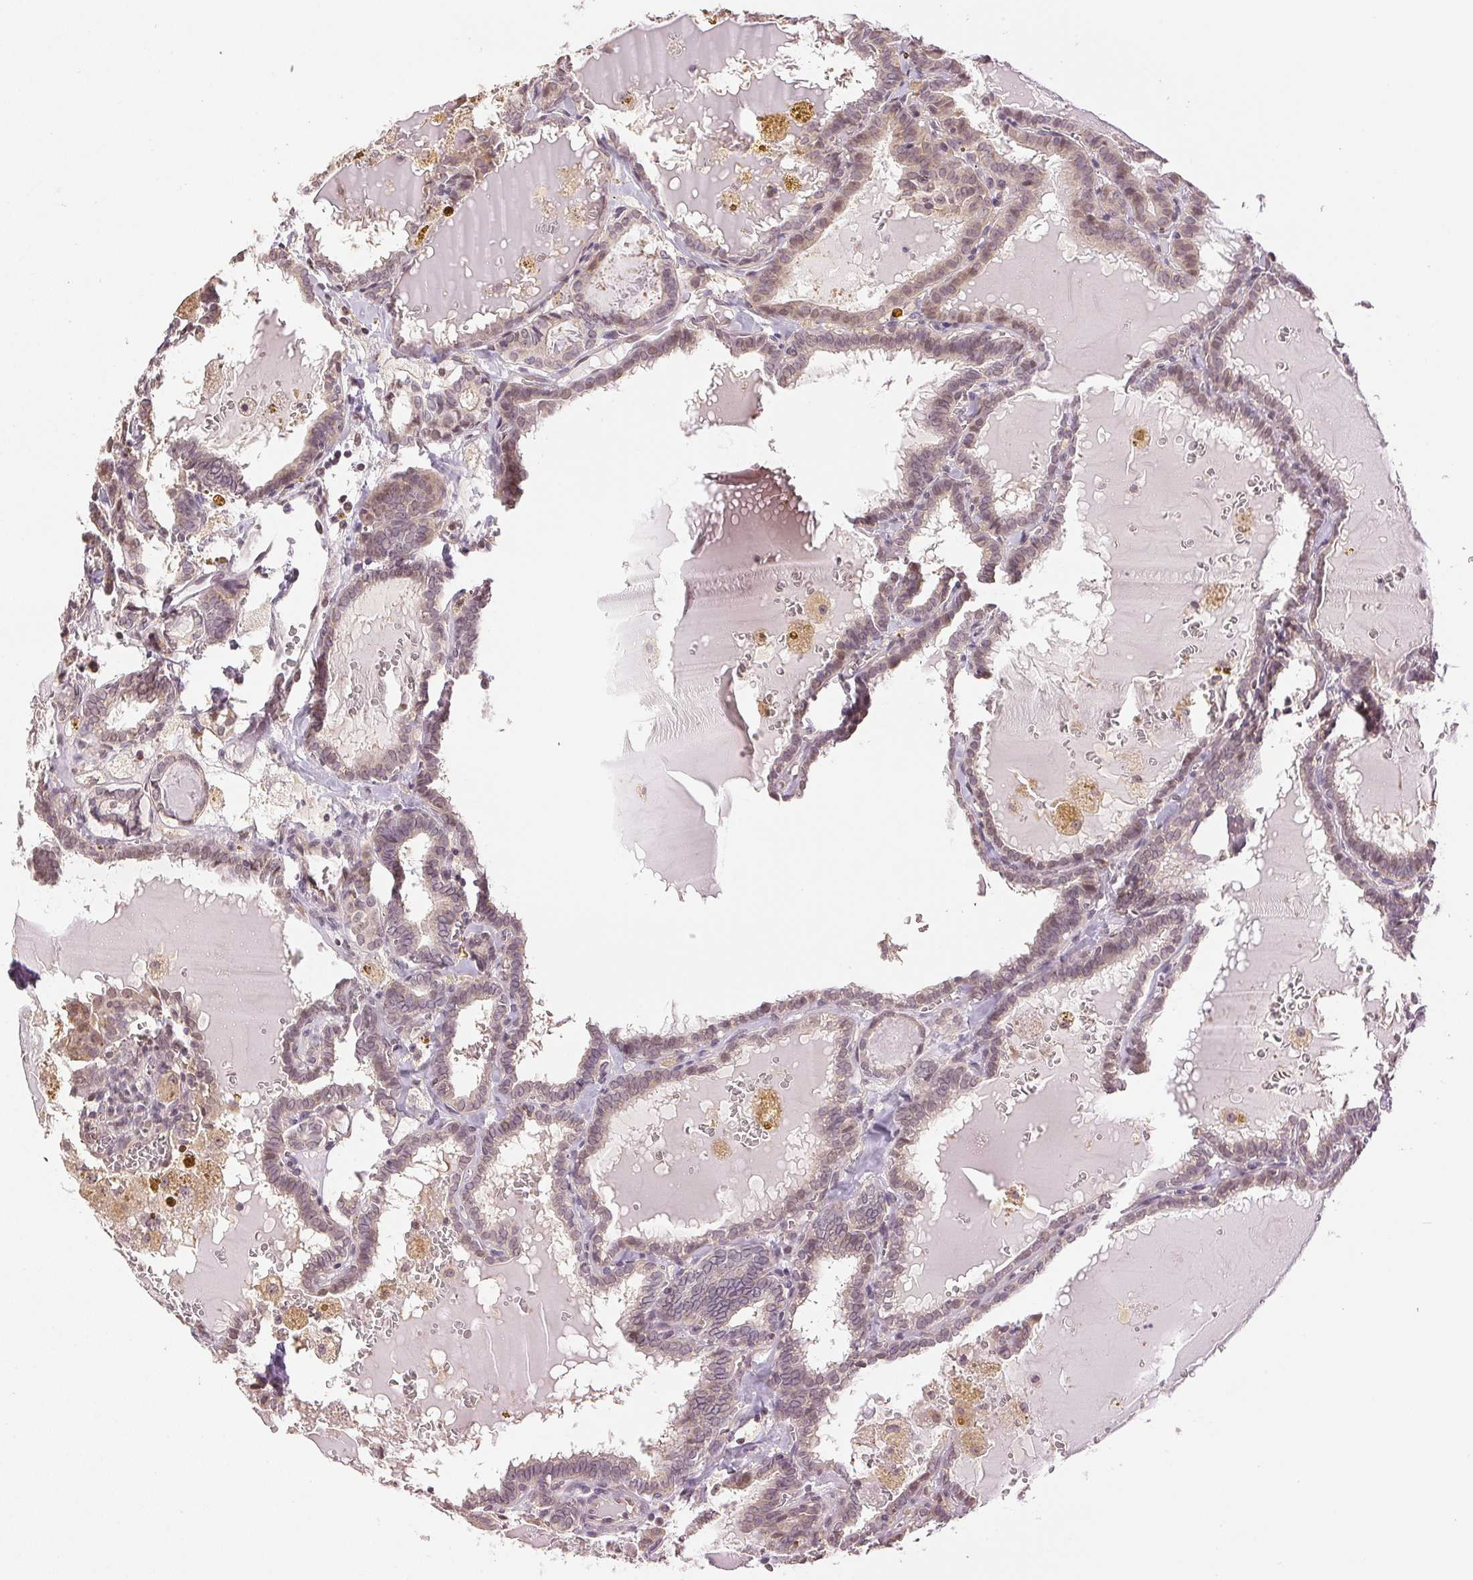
{"staining": {"intensity": "weak", "quantity": "<25%", "location": "nuclear"}, "tissue": "thyroid cancer", "cell_type": "Tumor cells", "image_type": "cancer", "snomed": [{"axis": "morphology", "description": "Papillary adenocarcinoma, NOS"}, {"axis": "topography", "description": "Thyroid gland"}], "caption": "DAB (3,3'-diaminobenzidine) immunohistochemical staining of thyroid cancer shows no significant positivity in tumor cells.", "gene": "PLCB1", "patient": {"sex": "female", "age": 39}}